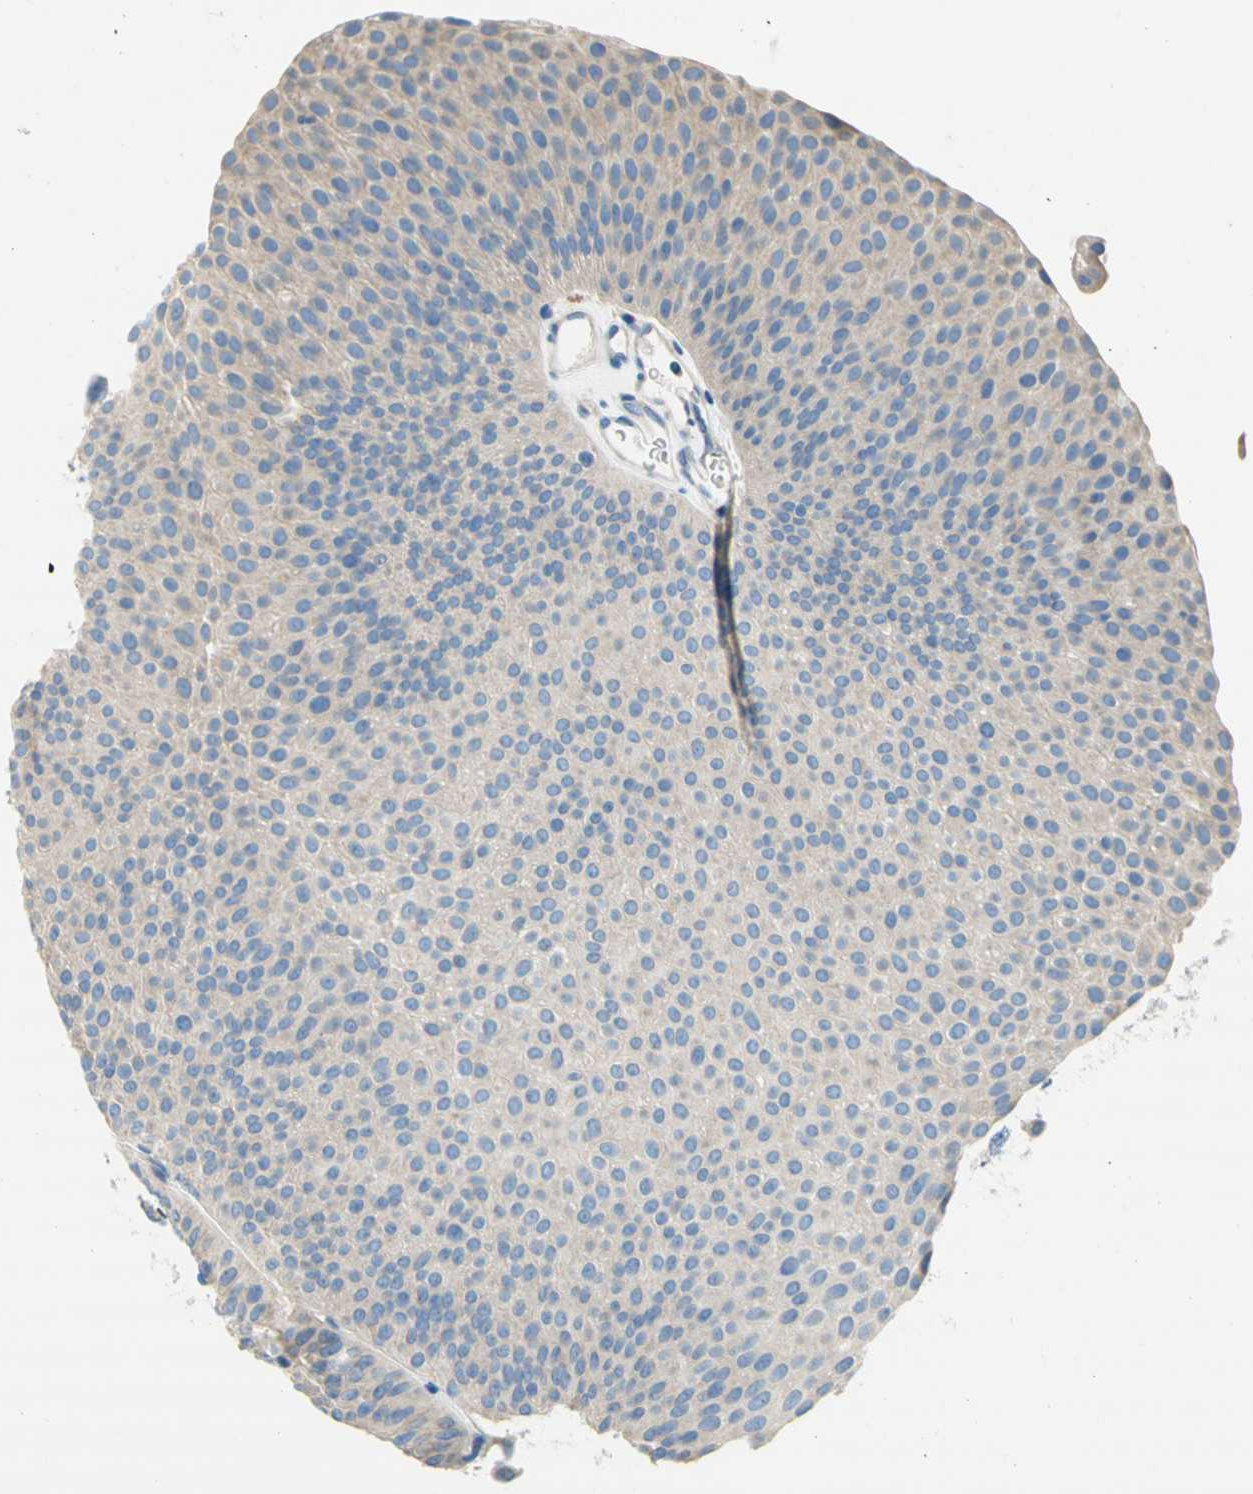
{"staining": {"intensity": "weak", "quantity": ">75%", "location": "cytoplasmic/membranous"}, "tissue": "urothelial cancer", "cell_type": "Tumor cells", "image_type": "cancer", "snomed": [{"axis": "morphology", "description": "Urothelial carcinoma, Low grade"}, {"axis": "topography", "description": "Urinary bladder"}], "caption": "A brown stain labels weak cytoplasmic/membranous staining of a protein in human low-grade urothelial carcinoma tumor cells.", "gene": "F3", "patient": {"sex": "female", "age": 60}}